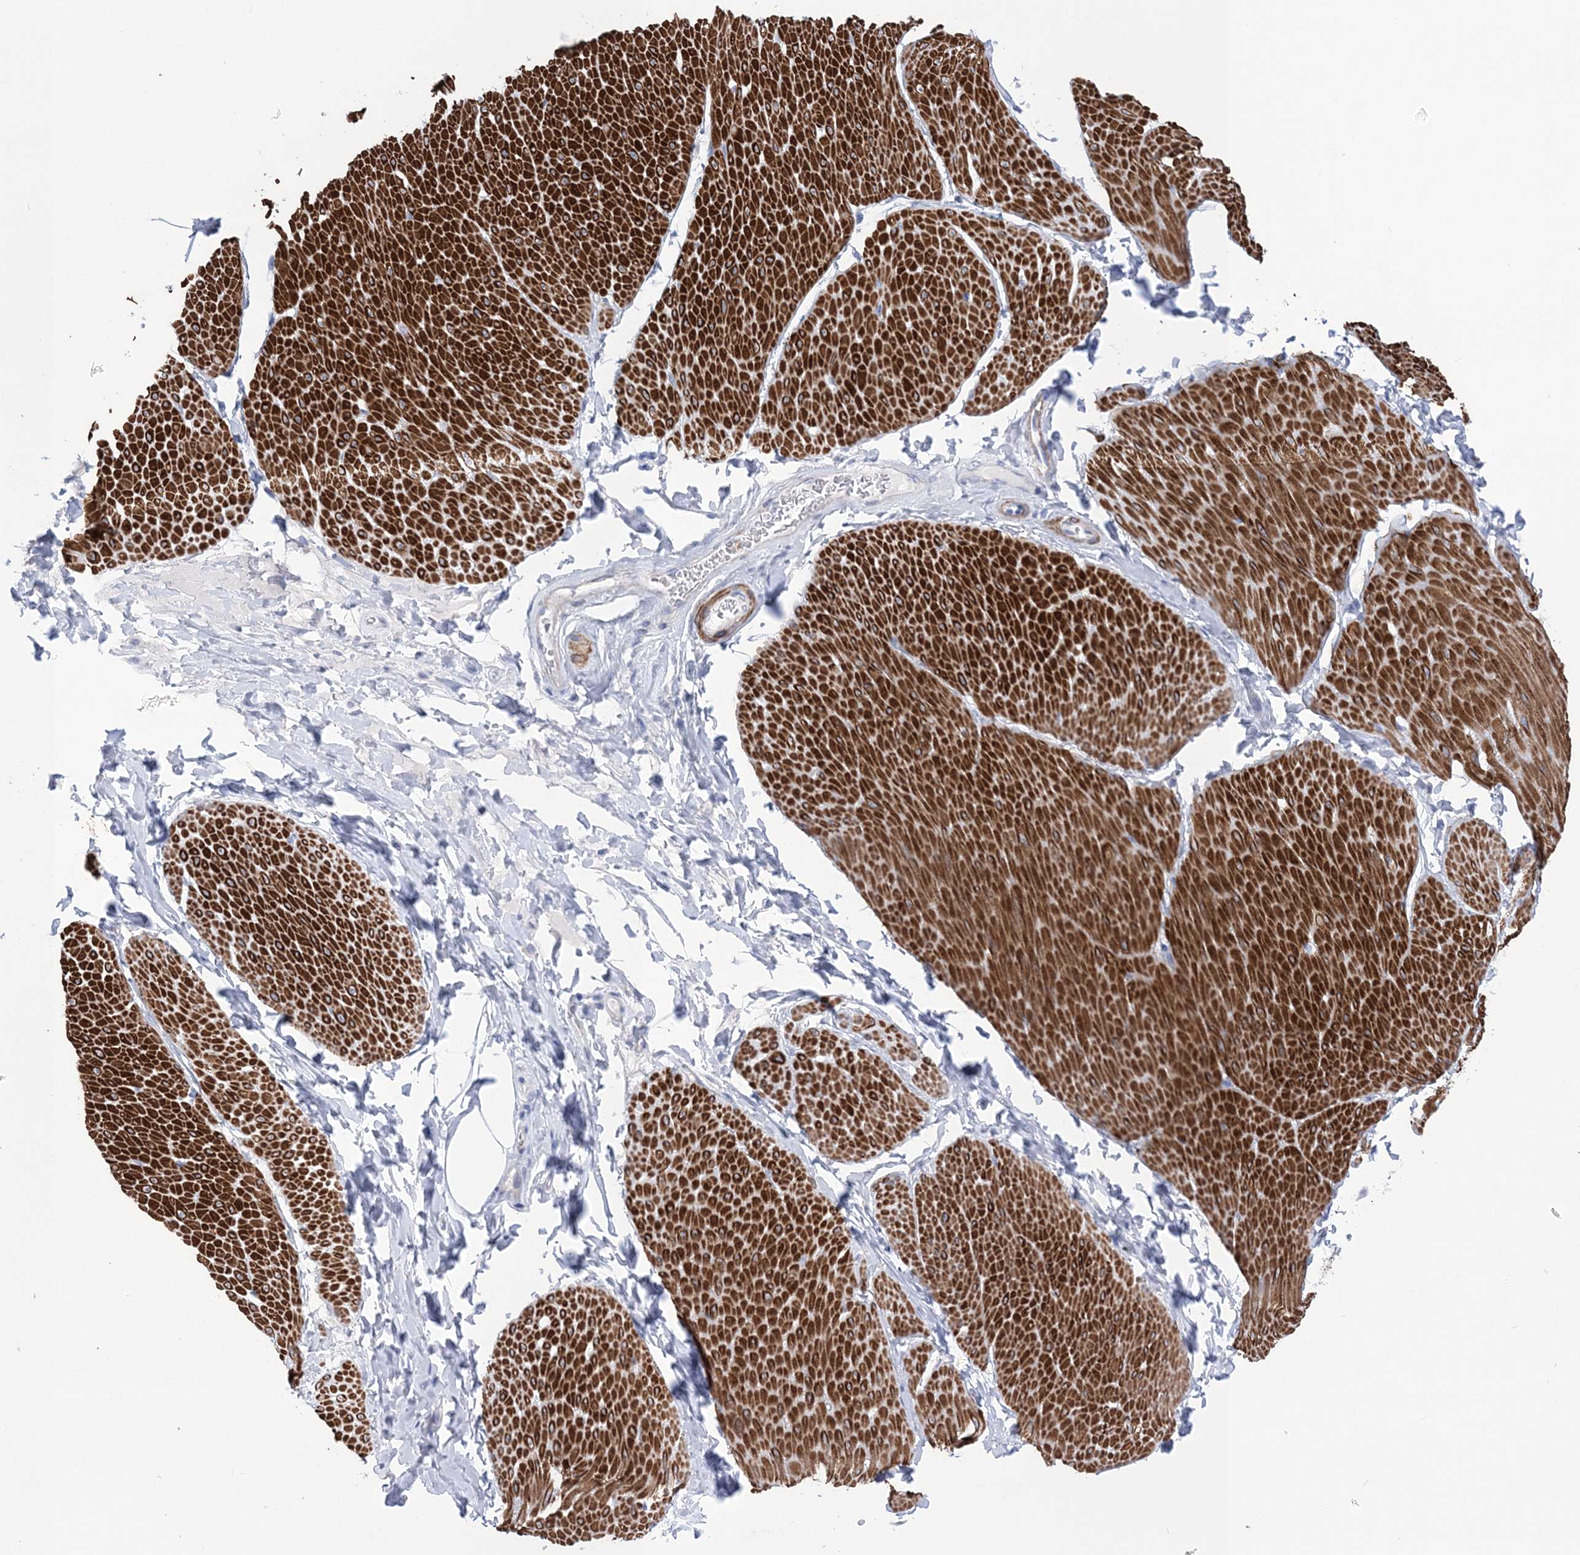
{"staining": {"intensity": "strong", "quantity": ">75%", "location": "cytoplasmic/membranous"}, "tissue": "smooth muscle", "cell_type": "Smooth muscle cells", "image_type": "normal", "snomed": [{"axis": "morphology", "description": "Urothelial carcinoma, High grade"}, {"axis": "topography", "description": "Urinary bladder"}], "caption": "Brown immunohistochemical staining in normal smooth muscle shows strong cytoplasmic/membranous expression in approximately >75% of smooth muscle cells.", "gene": "WDR74", "patient": {"sex": "male", "age": 46}}